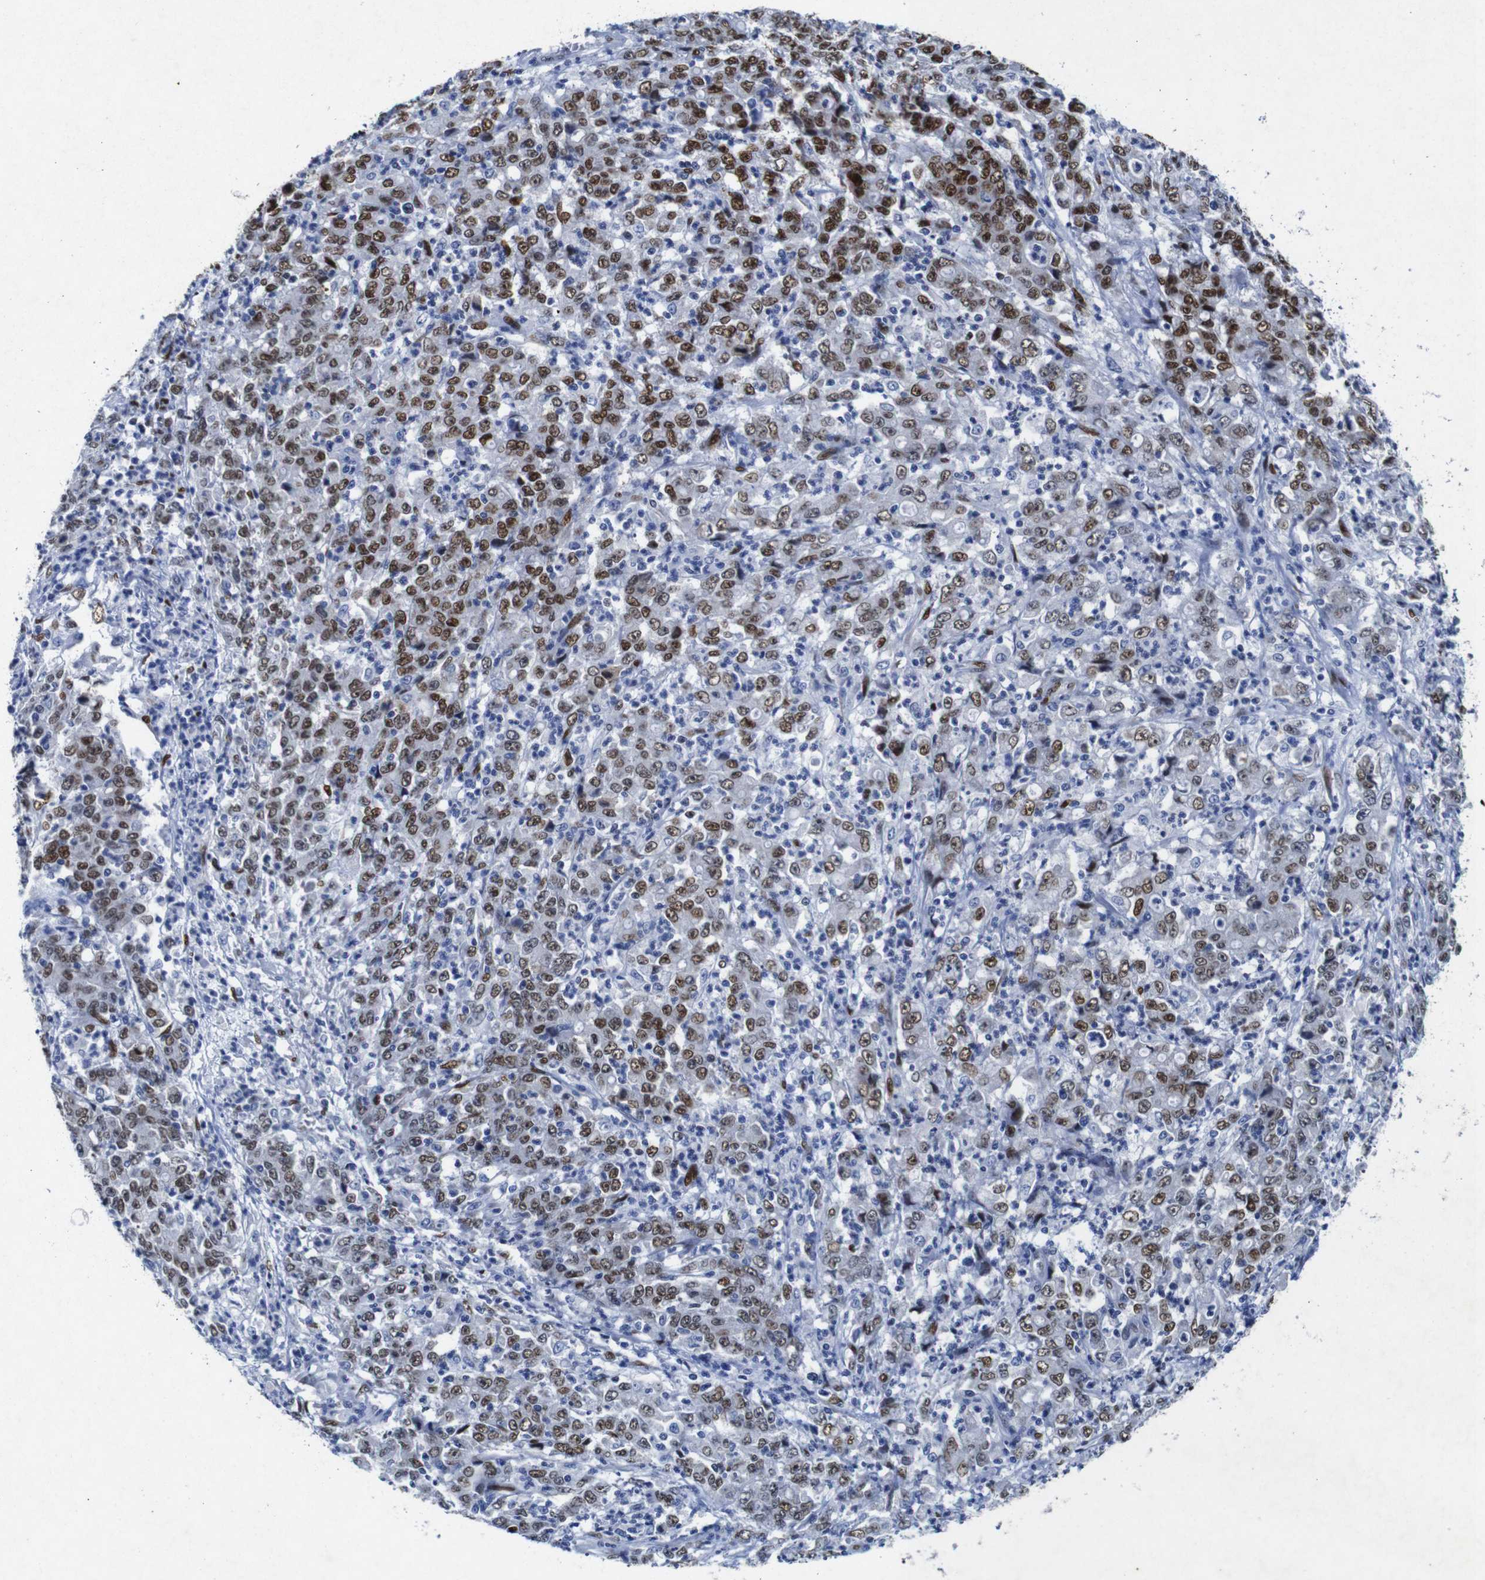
{"staining": {"intensity": "moderate", "quantity": ">75%", "location": "nuclear"}, "tissue": "stomach cancer", "cell_type": "Tumor cells", "image_type": "cancer", "snomed": [{"axis": "morphology", "description": "Adenocarcinoma, NOS"}, {"axis": "topography", "description": "Stomach, lower"}], "caption": "DAB (3,3'-diaminobenzidine) immunohistochemical staining of human stomach adenocarcinoma reveals moderate nuclear protein positivity in approximately >75% of tumor cells.", "gene": "FOSL2", "patient": {"sex": "female", "age": 71}}